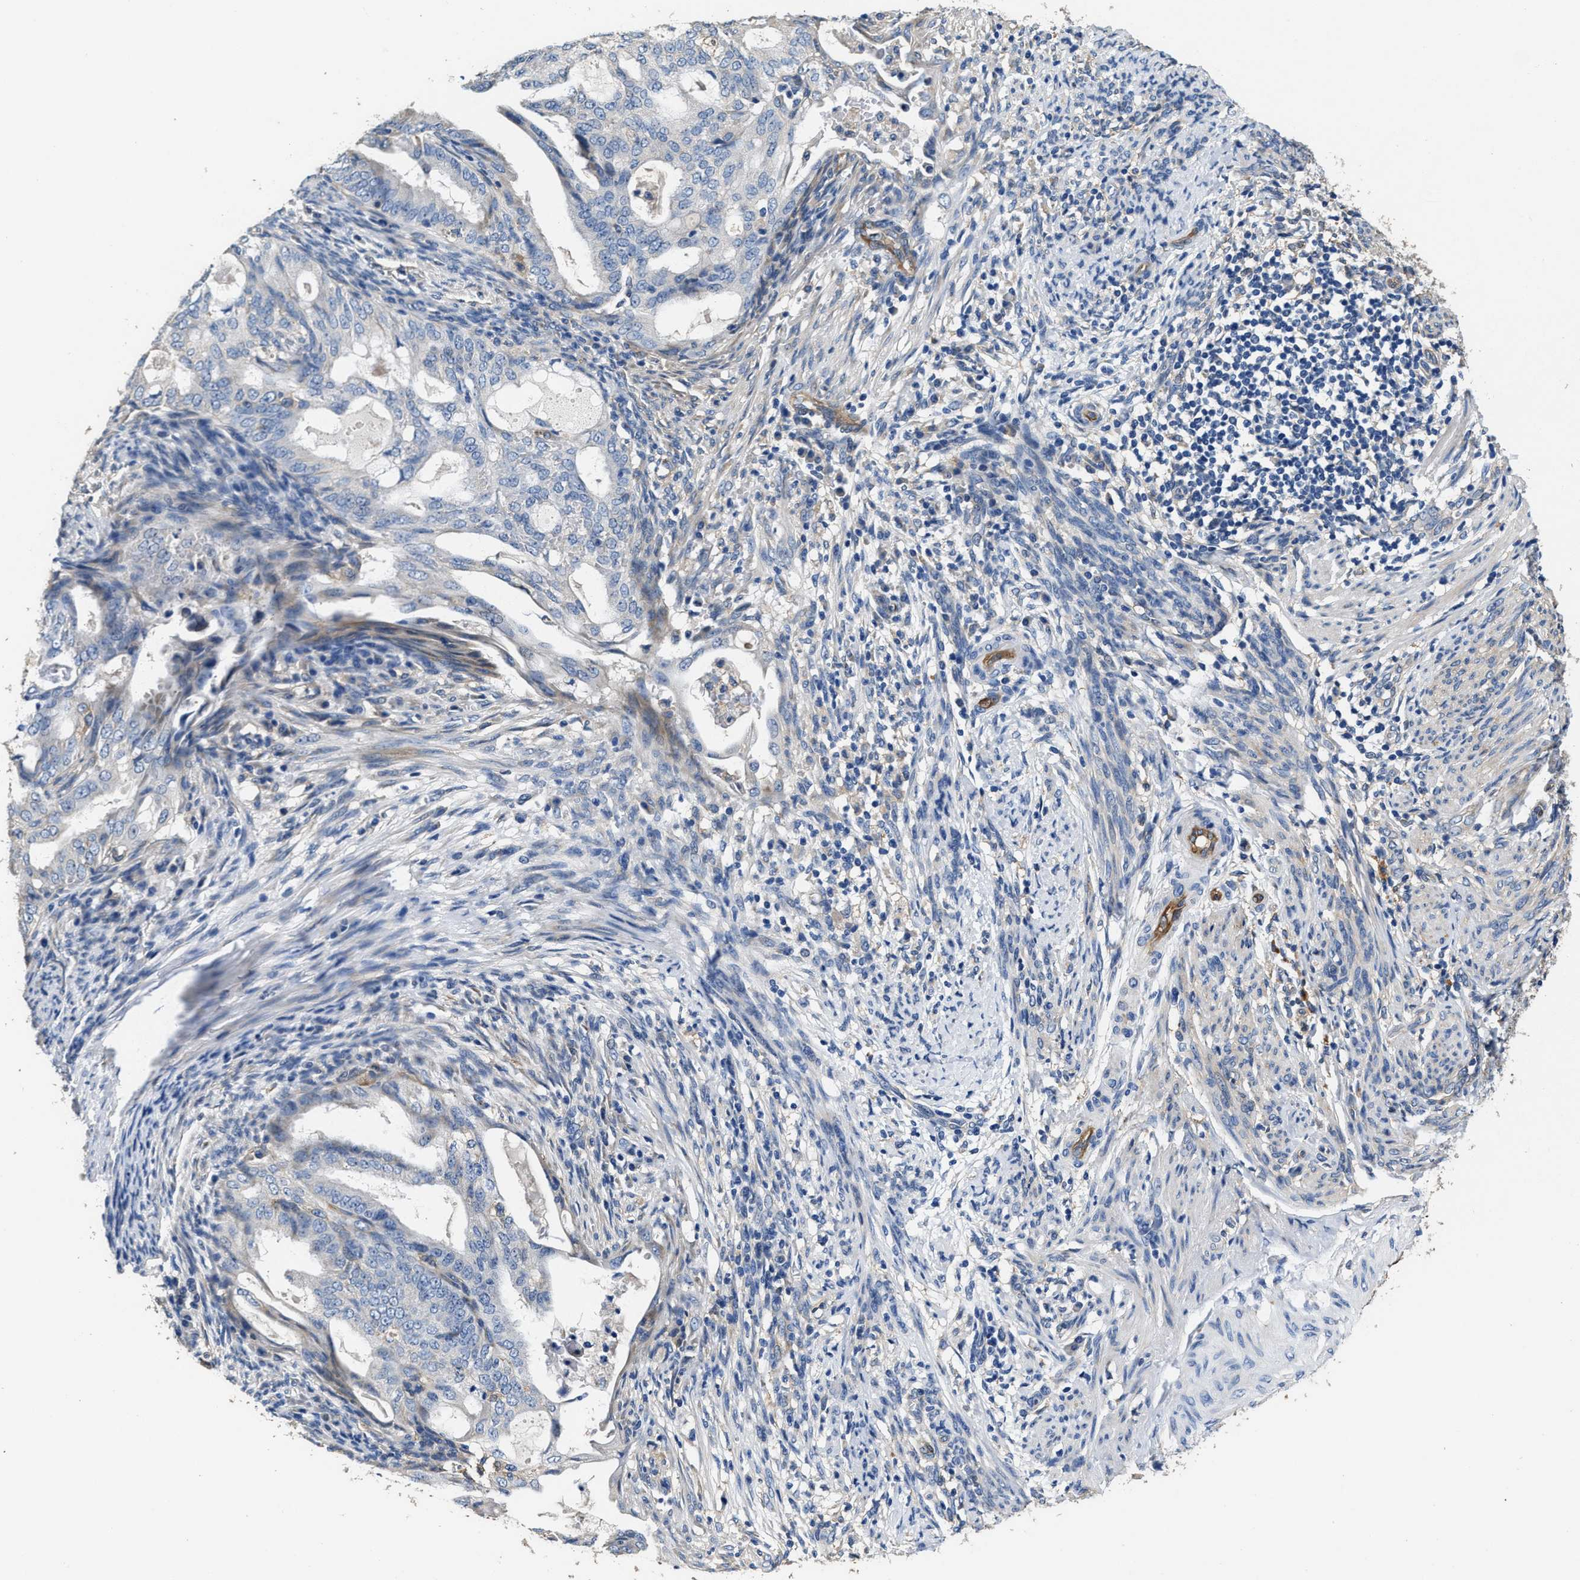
{"staining": {"intensity": "negative", "quantity": "none", "location": "none"}, "tissue": "endometrial cancer", "cell_type": "Tumor cells", "image_type": "cancer", "snomed": [{"axis": "morphology", "description": "Adenocarcinoma, NOS"}, {"axis": "topography", "description": "Endometrium"}], "caption": "IHC image of neoplastic tissue: human adenocarcinoma (endometrial) stained with DAB shows no significant protein staining in tumor cells.", "gene": "PEG10", "patient": {"sex": "female", "age": 58}}